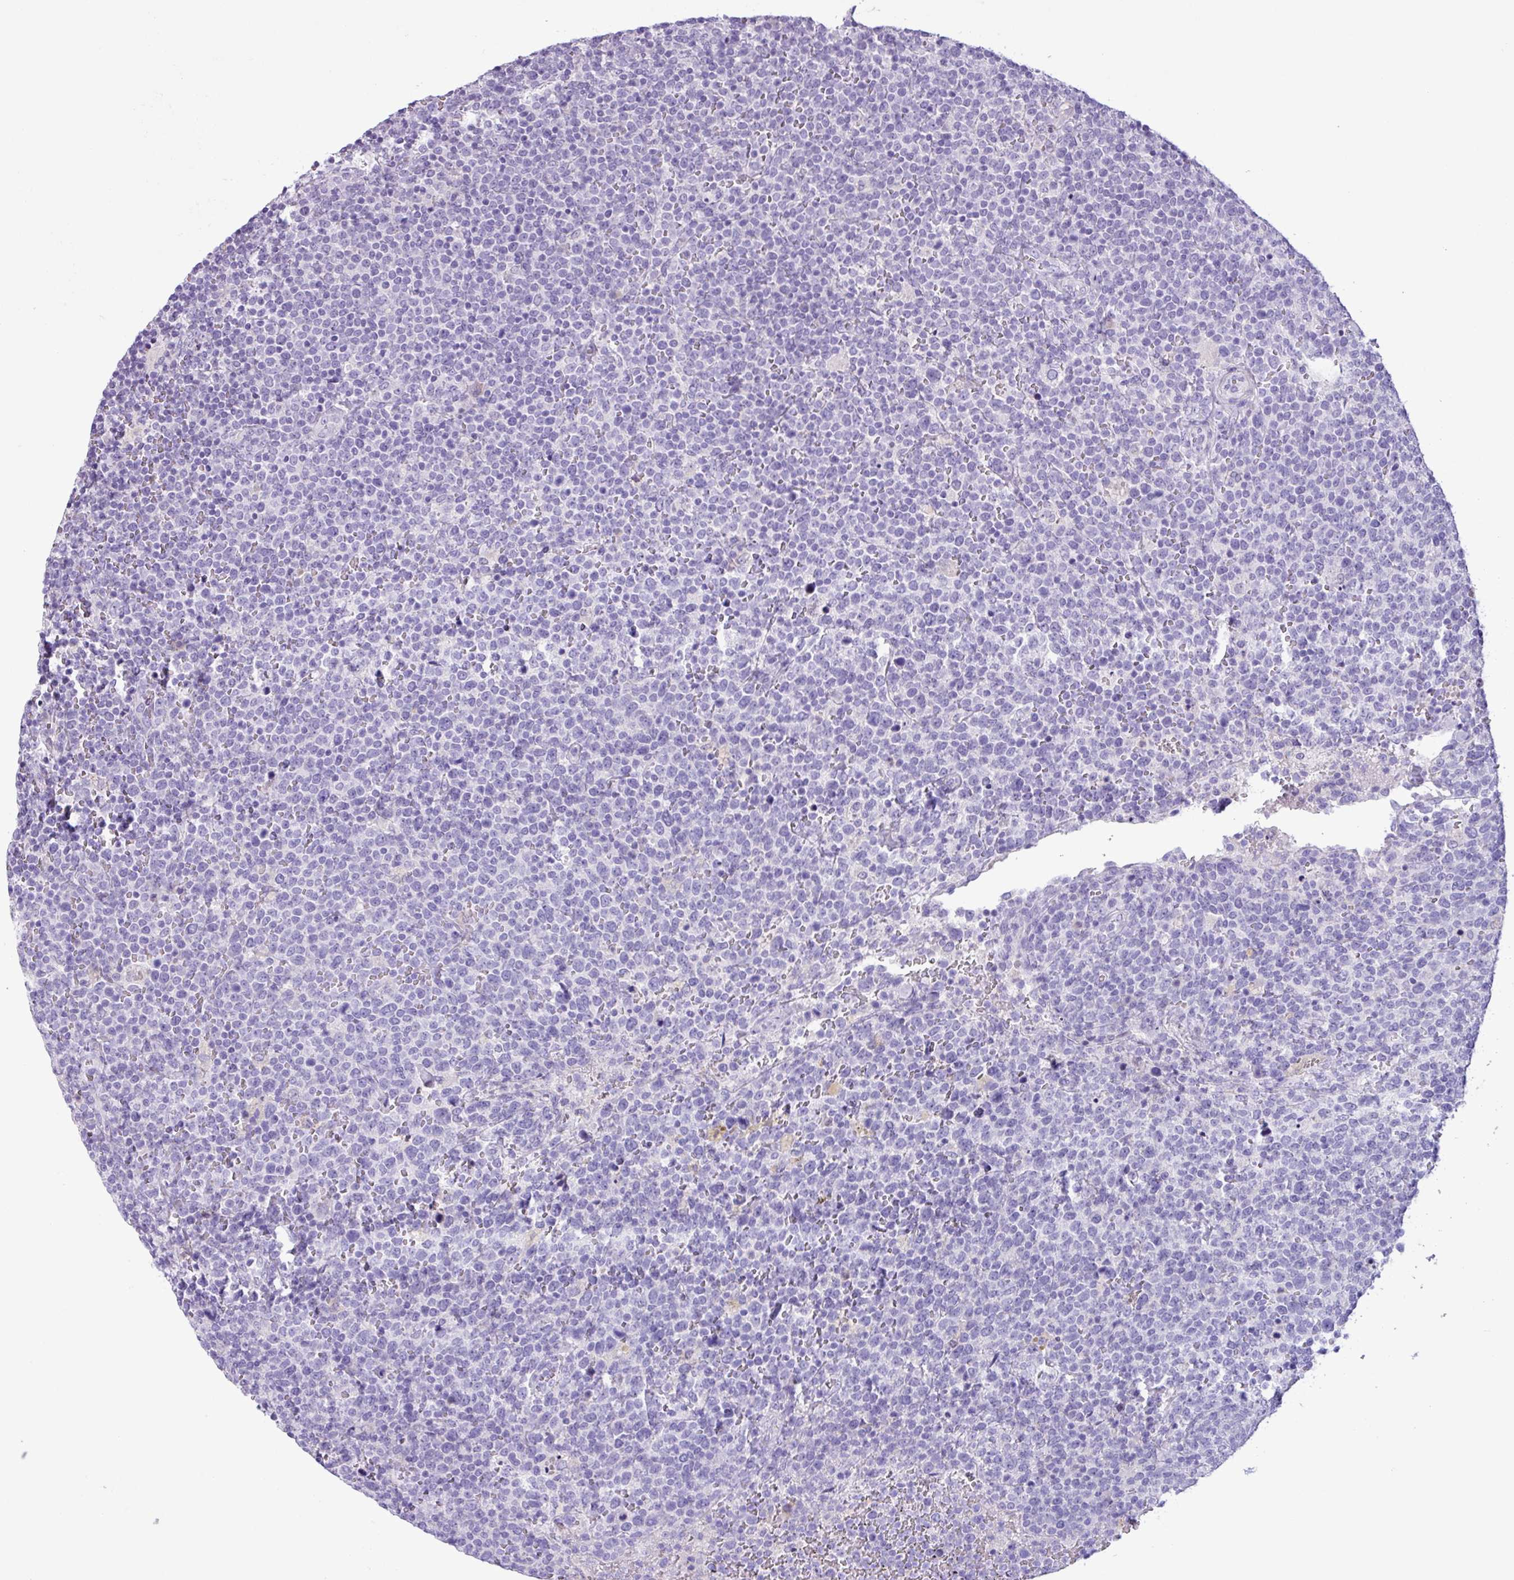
{"staining": {"intensity": "negative", "quantity": "none", "location": "none"}, "tissue": "lymphoma", "cell_type": "Tumor cells", "image_type": "cancer", "snomed": [{"axis": "morphology", "description": "Malignant lymphoma, non-Hodgkin's type, High grade"}, {"axis": "topography", "description": "Lymph node"}], "caption": "Immunohistochemical staining of lymphoma reveals no significant positivity in tumor cells.", "gene": "CYSTM1", "patient": {"sex": "male", "age": 61}}